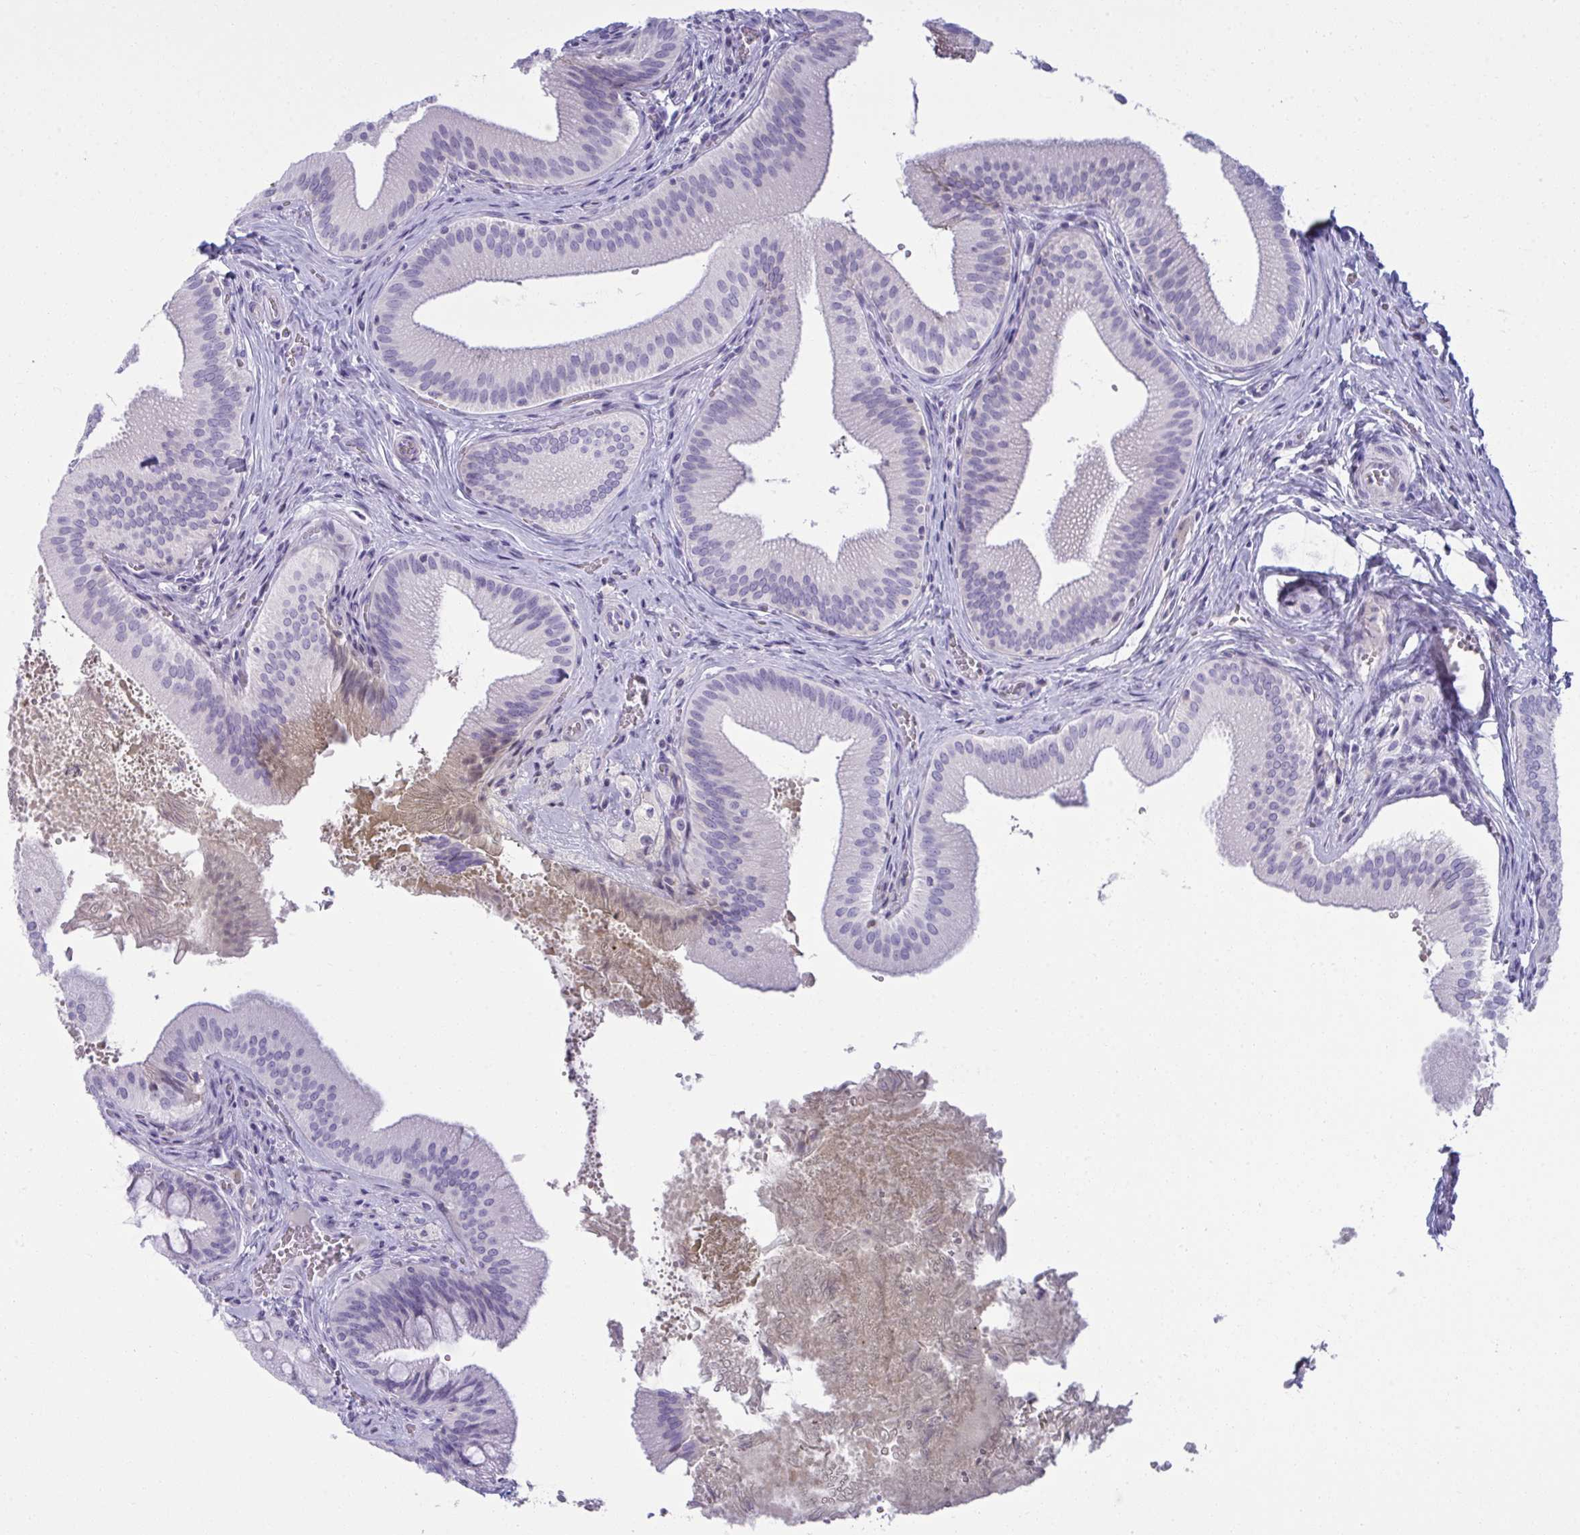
{"staining": {"intensity": "negative", "quantity": "none", "location": "none"}, "tissue": "gallbladder", "cell_type": "Glandular cells", "image_type": "normal", "snomed": [{"axis": "morphology", "description": "Normal tissue, NOS"}, {"axis": "topography", "description": "Gallbladder"}], "caption": "IHC micrograph of normal gallbladder: gallbladder stained with DAB reveals no significant protein staining in glandular cells.", "gene": "RANBP2", "patient": {"sex": "male", "age": 17}}